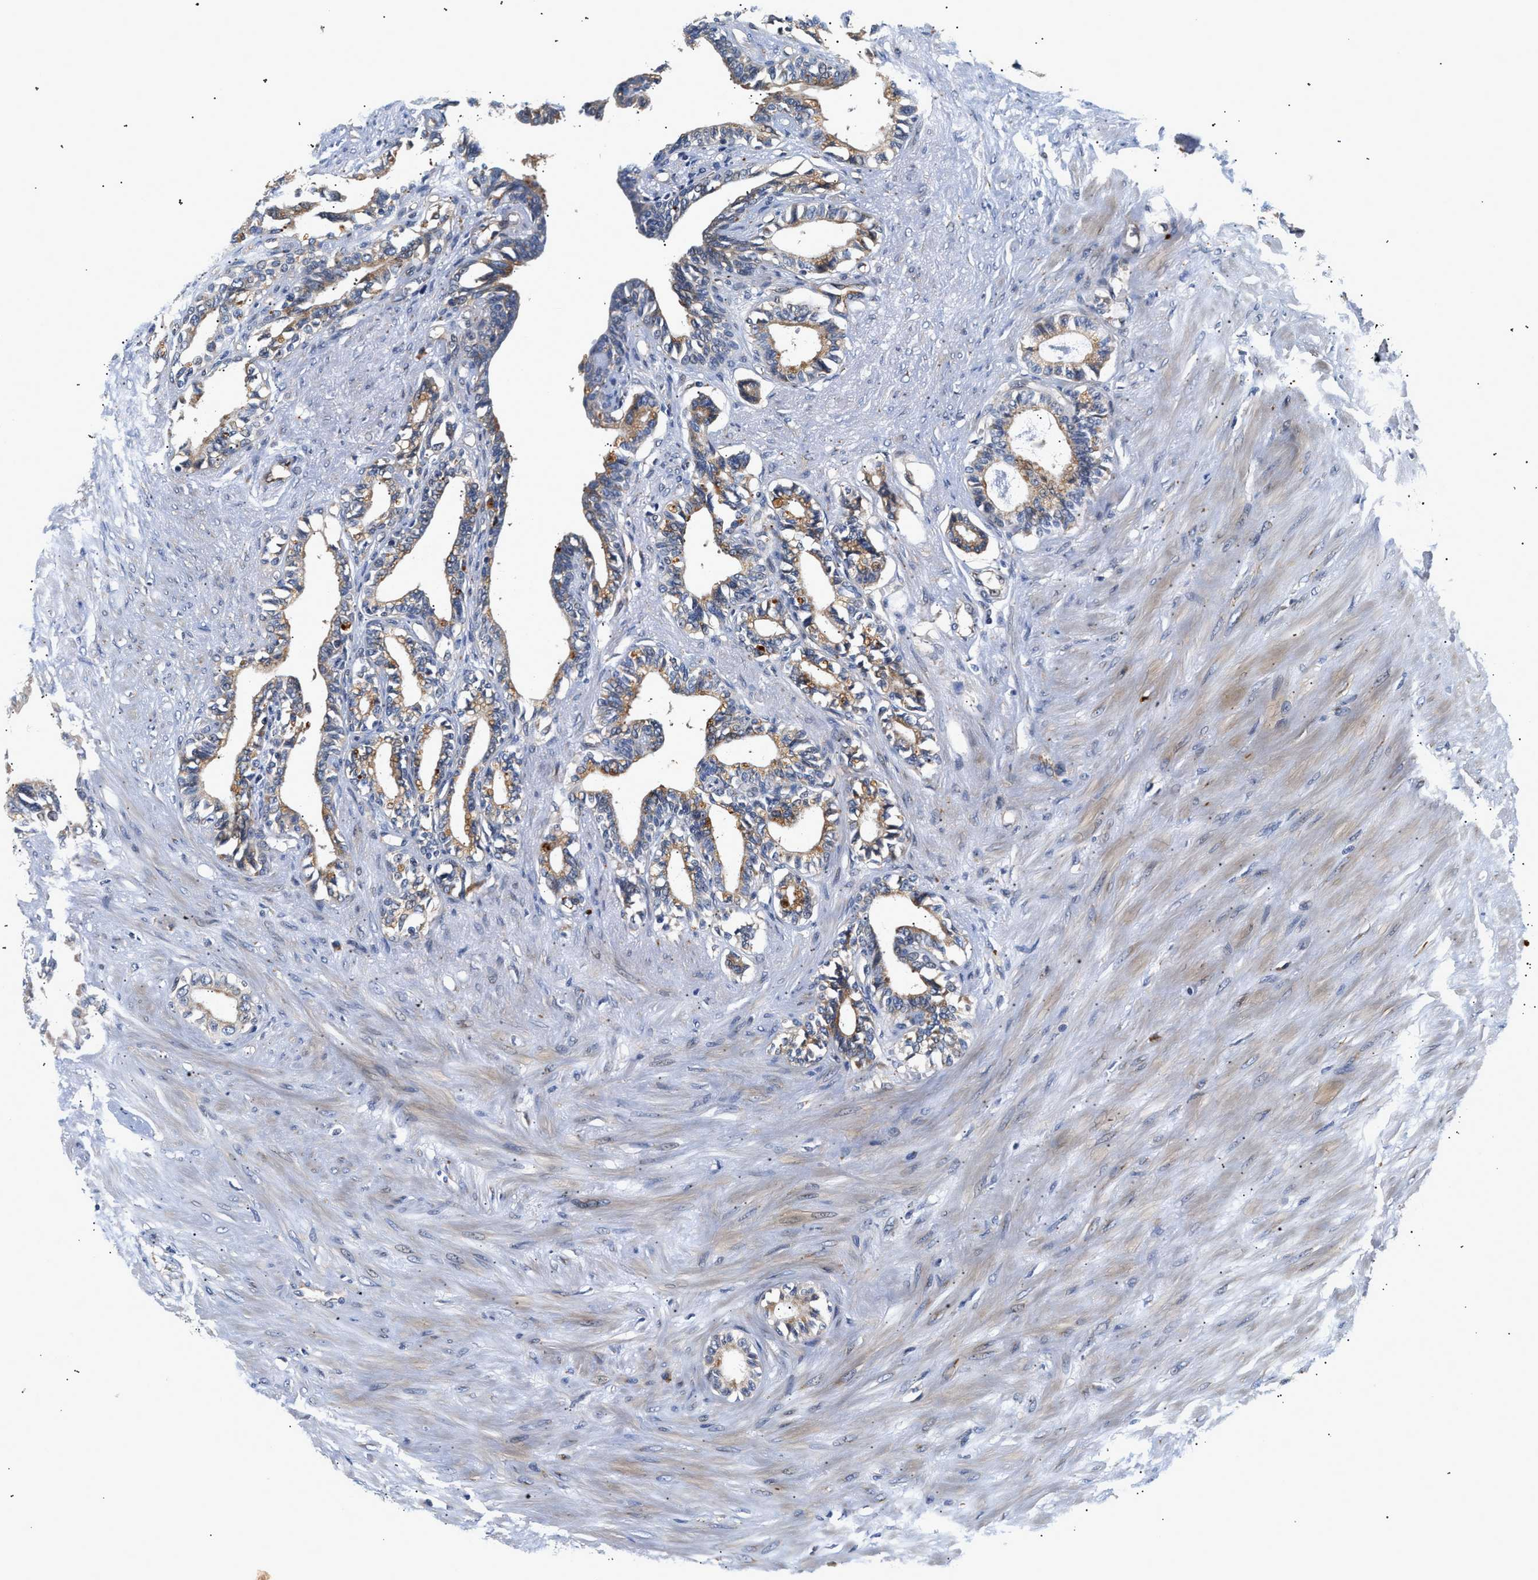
{"staining": {"intensity": "moderate", "quantity": ">75%", "location": "cytoplasmic/membranous"}, "tissue": "seminal vesicle", "cell_type": "Glandular cells", "image_type": "normal", "snomed": [{"axis": "morphology", "description": "Normal tissue, NOS"}, {"axis": "morphology", "description": "Adenocarcinoma, High grade"}, {"axis": "topography", "description": "Prostate"}, {"axis": "topography", "description": "Seminal veicle"}], "caption": "DAB (3,3'-diaminobenzidine) immunohistochemical staining of normal human seminal vesicle displays moderate cytoplasmic/membranous protein expression in about >75% of glandular cells.", "gene": "IFT74", "patient": {"sex": "male", "age": 55}}